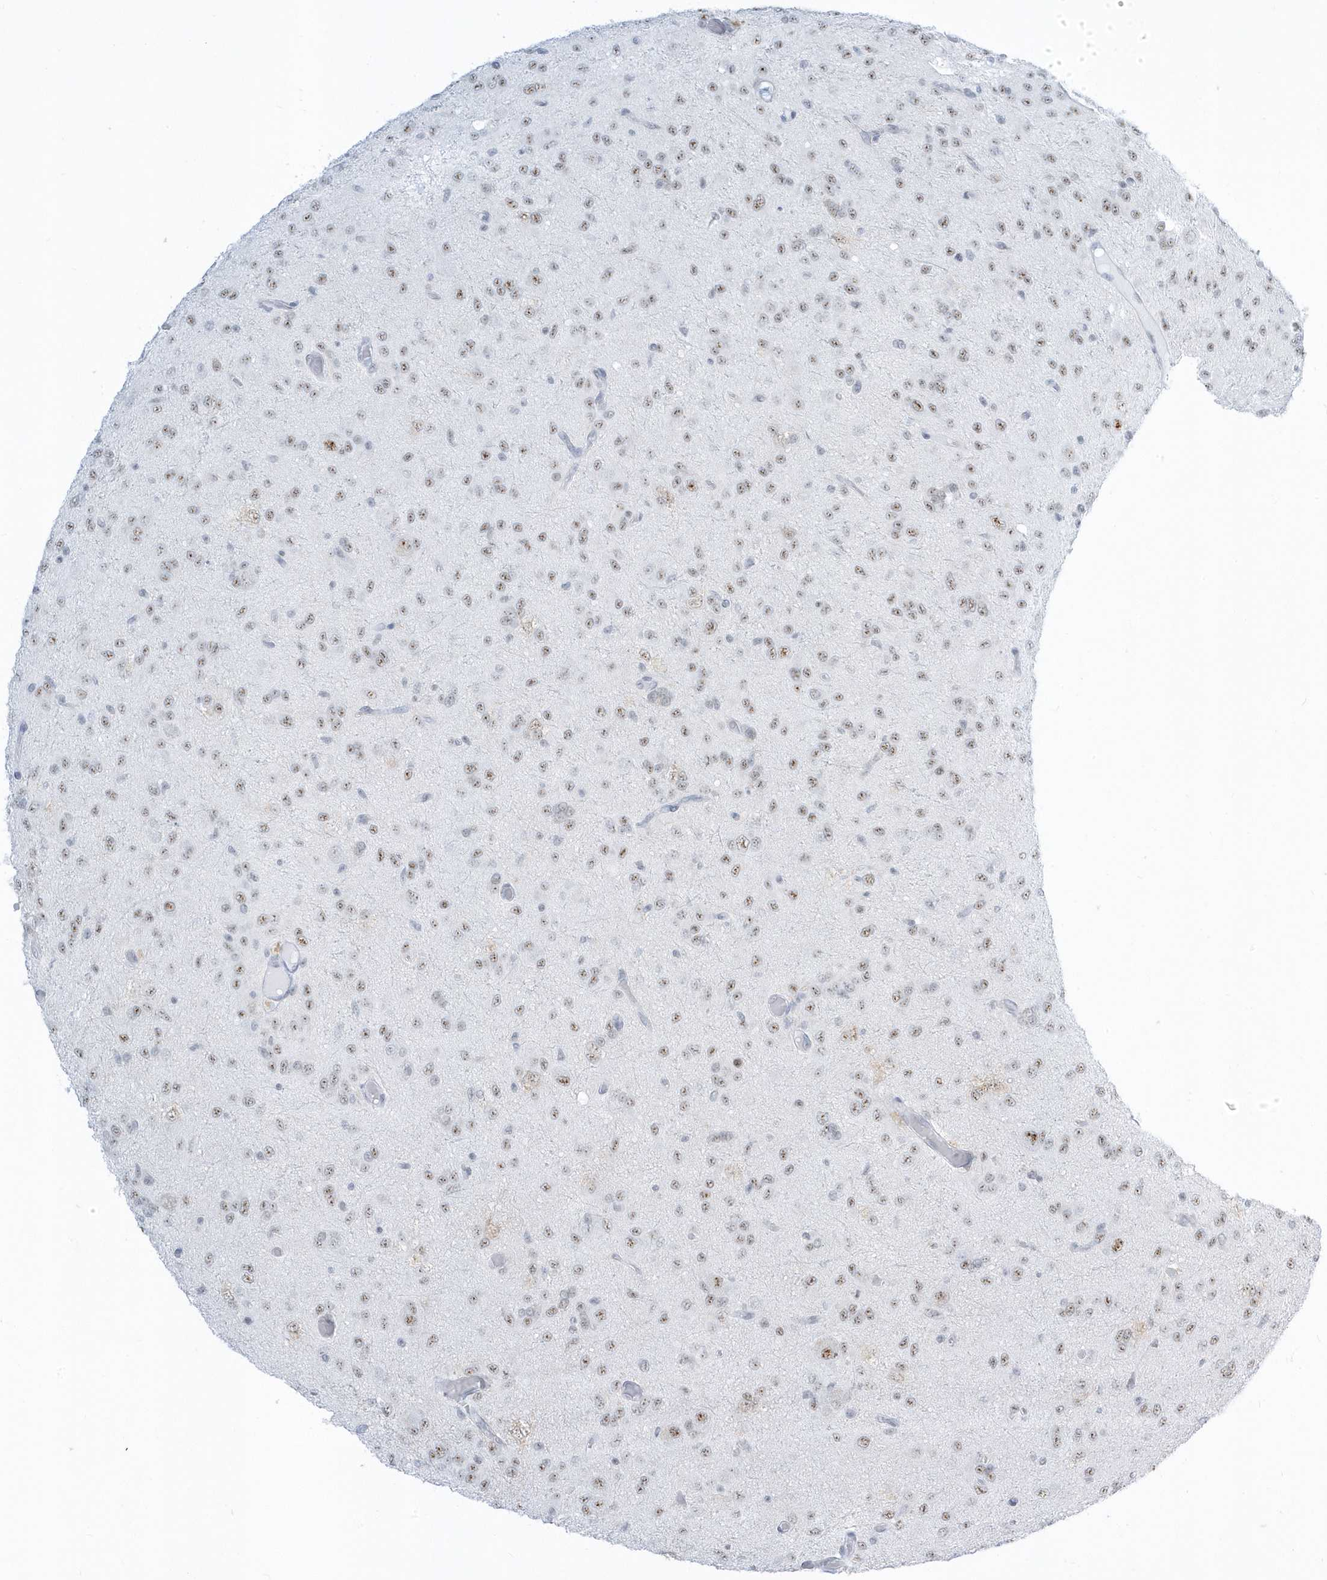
{"staining": {"intensity": "weak", "quantity": ">75%", "location": "nuclear"}, "tissue": "glioma", "cell_type": "Tumor cells", "image_type": "cancer", "snomed": [{"axis": "morphology", "description": "Glioma, malignant, High grade"}, {"axis": "topography", "description": "Brain"}], "caption": "Immunohistochemistry image of human malignant high-grade glioma stained for a protein (brown), which exhibits low levels of weak nuclear staining in about >75% of tumor cells.", "gene": "PLEKHN1", "patient": {"sex": "female", "age": 59}}